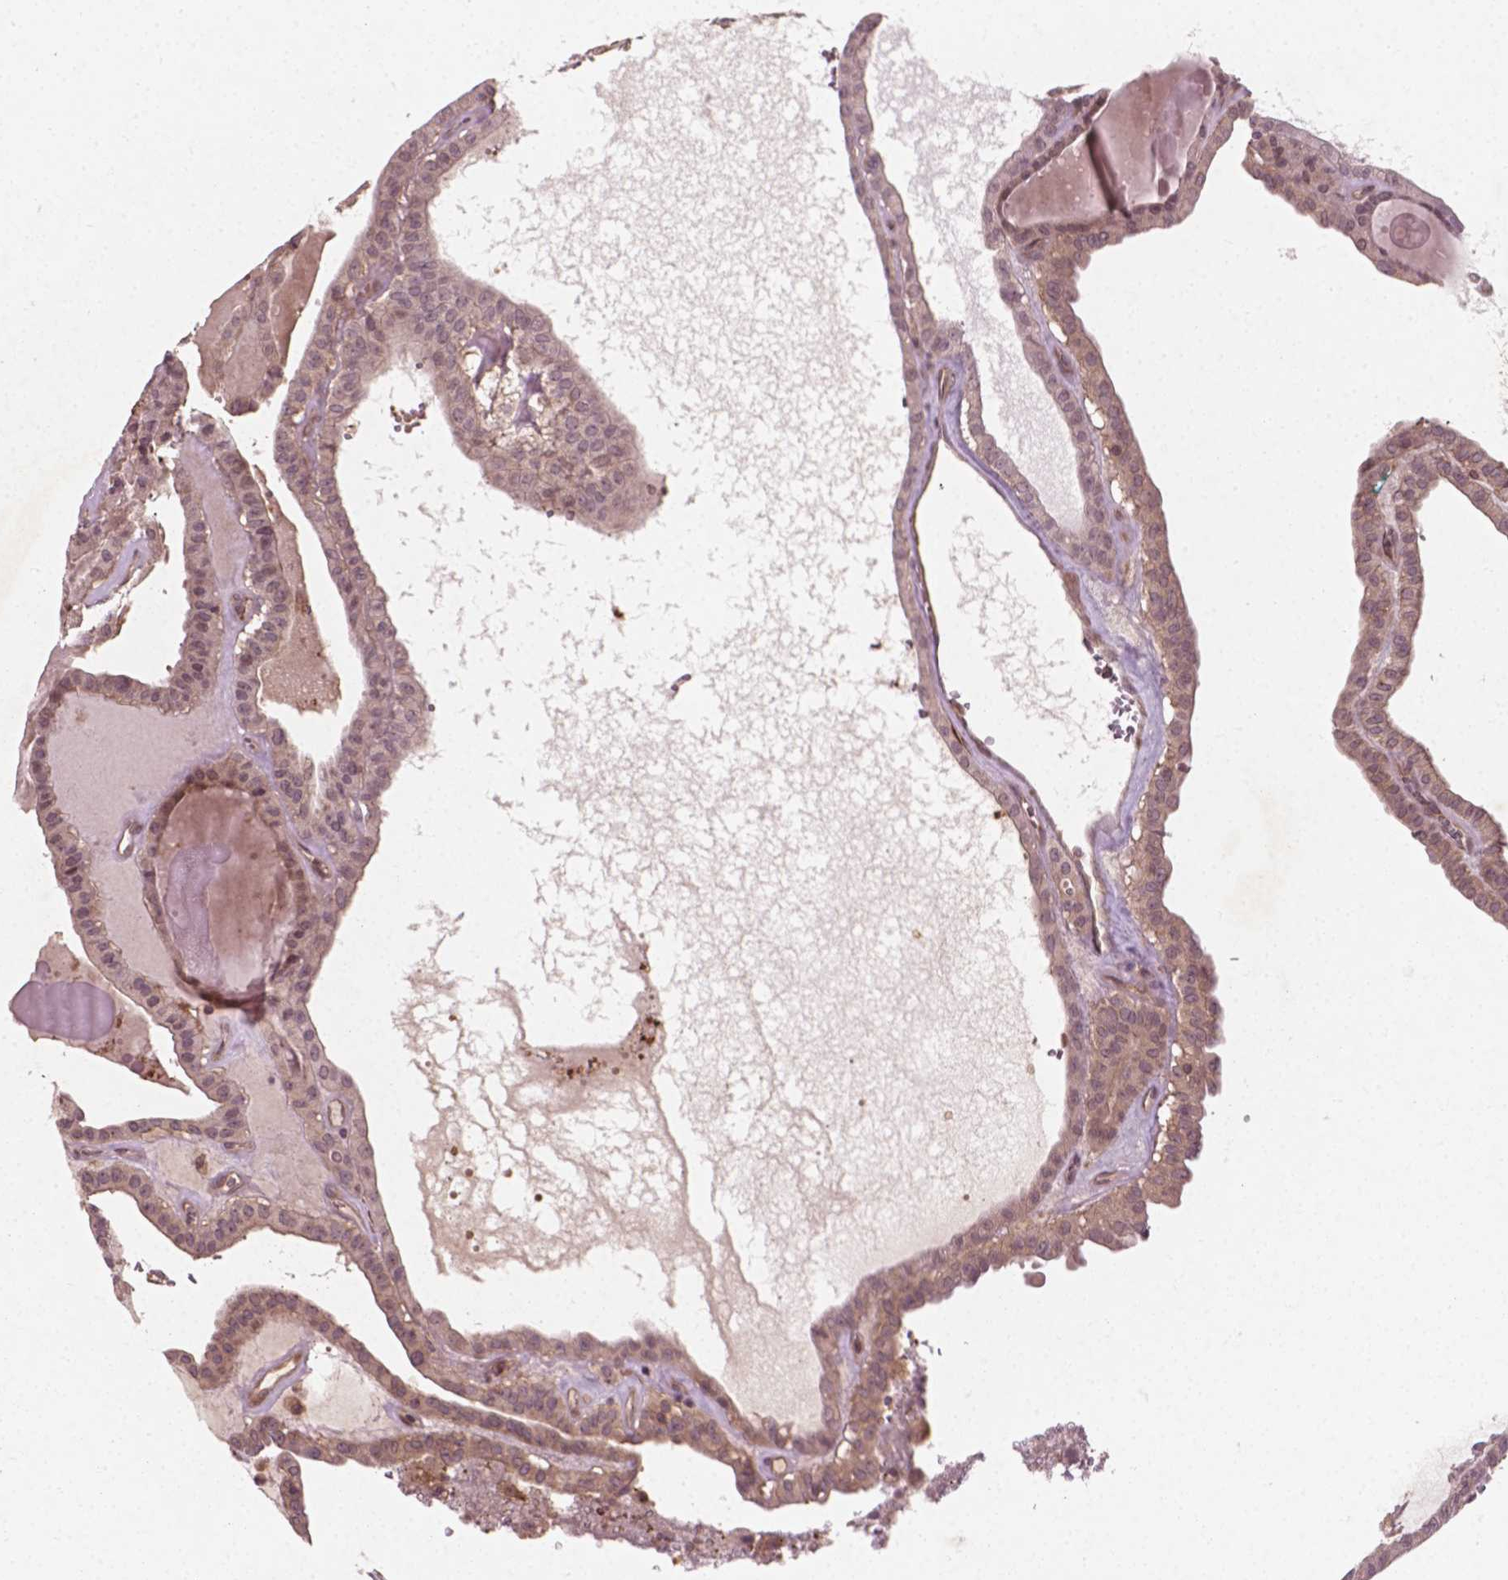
{"staining": {"intensity": "weak", "quantity": "25%-75%", "location": "cytoplasmic/membranous"}, "tissue": "thyroid cancer", "cell_type": "Tumor cells", "image_type": "cancer", "snomed": [{"axis": "morphology", "description": "Papillary adenocarcinoma, NOS"}, {"axis": "topography", "description": "Thyroid gland"}], "caption": "The image exhibits a brown stain indicating the presence of a protein in the cytoplasmic/membranous of tumor cells in thyroid cancer. (IHC, brightfield microscopy, high magnification).", "gene": "CYFIP2", "patient": {"sex": "male", "age": 52}}